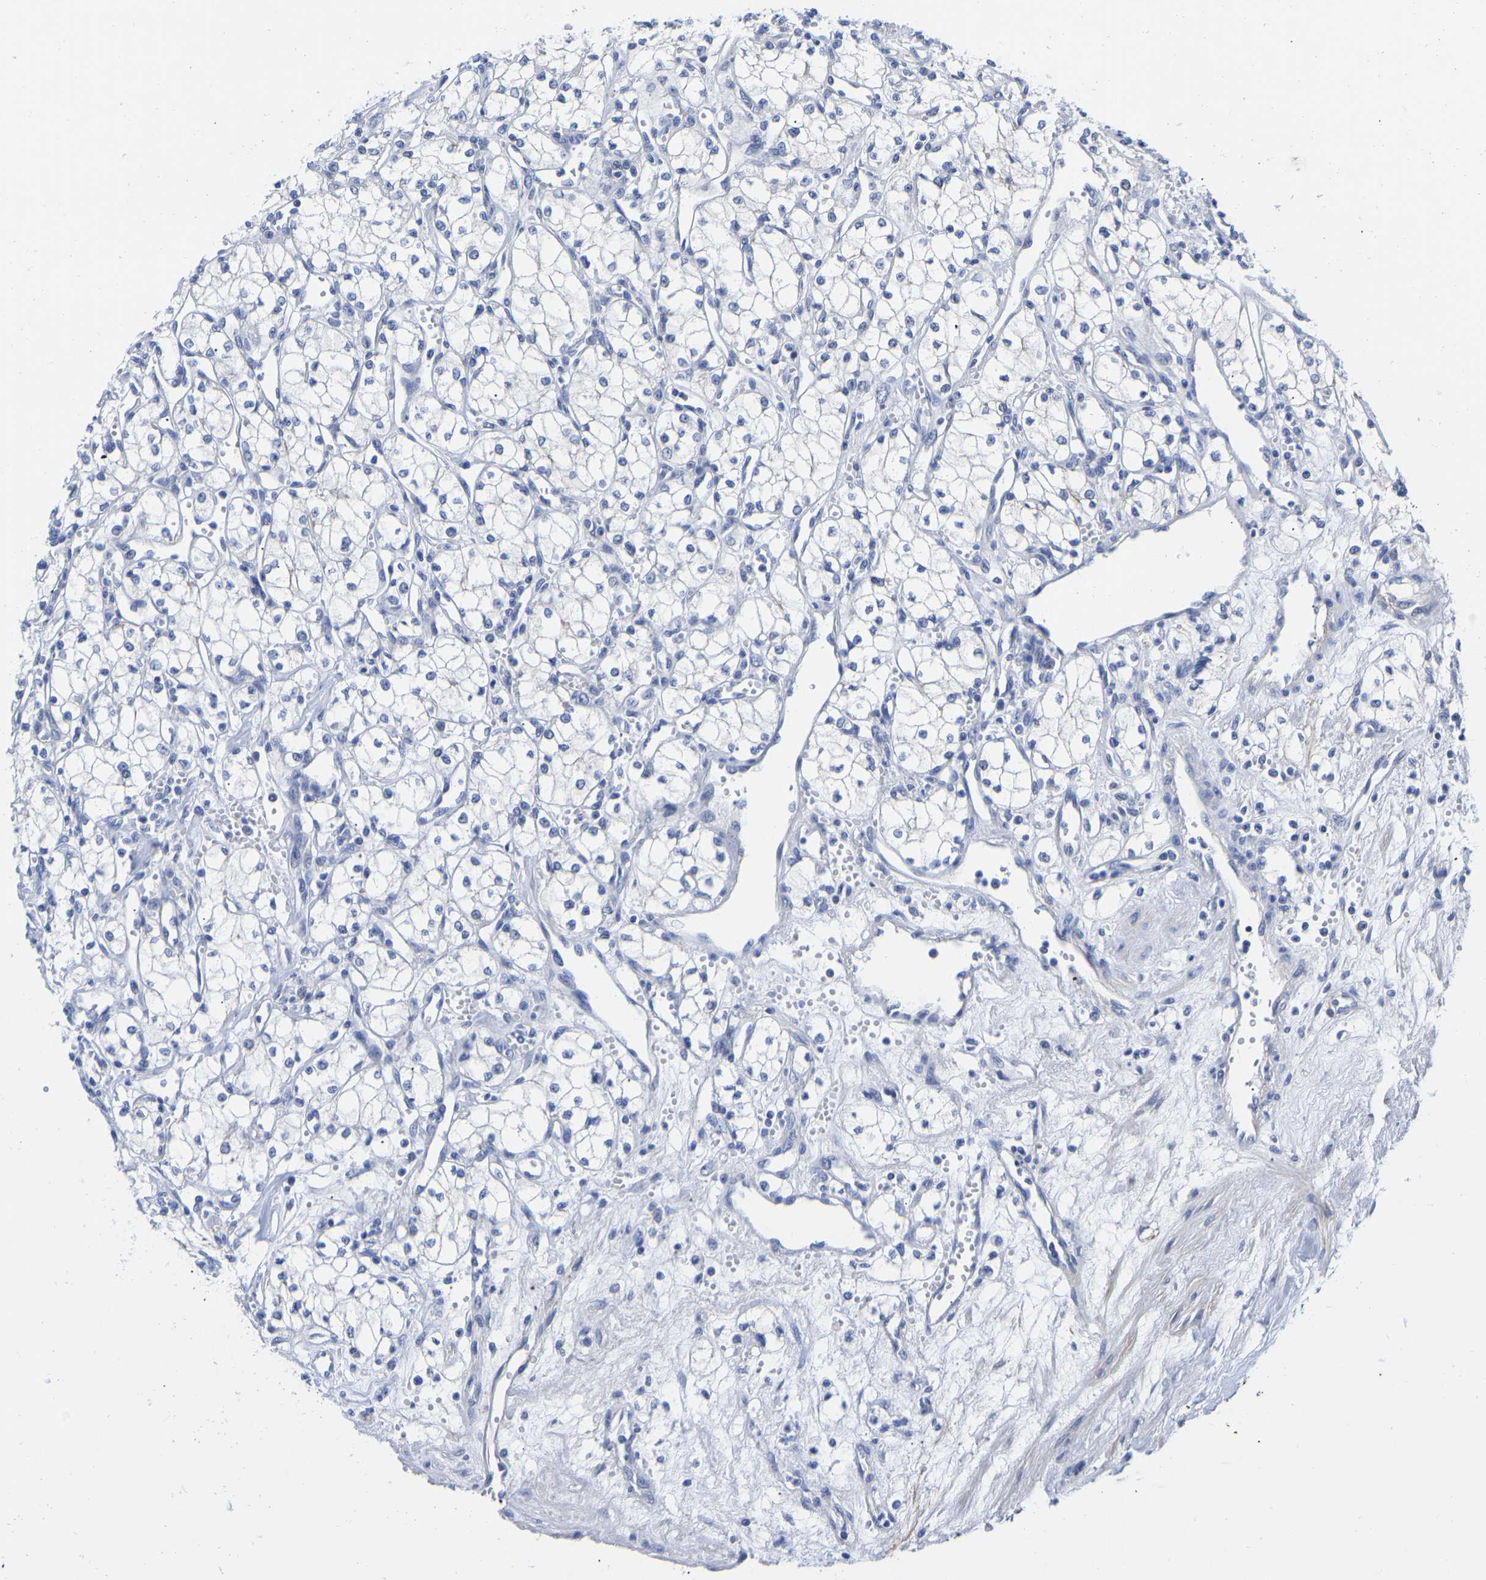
{"staining": {"intensity": "negative", "quantity": "none", "location": "none"}, "tissue": "renal cancer", "cell_type": "Tumor cells", "image_type": "cancer", "snomed": [{"axis": "morphology", "description": "Adenocarcinoma, NOS"}, {"axis": "topography", "description": "Kidney"}], "caption": "This is an immunohistochemistry (IHC) image of human renal cancer. There is no staining in tumor cells.", "gene": "GPA33", "patient": {"sex": "male", "age": 59}}